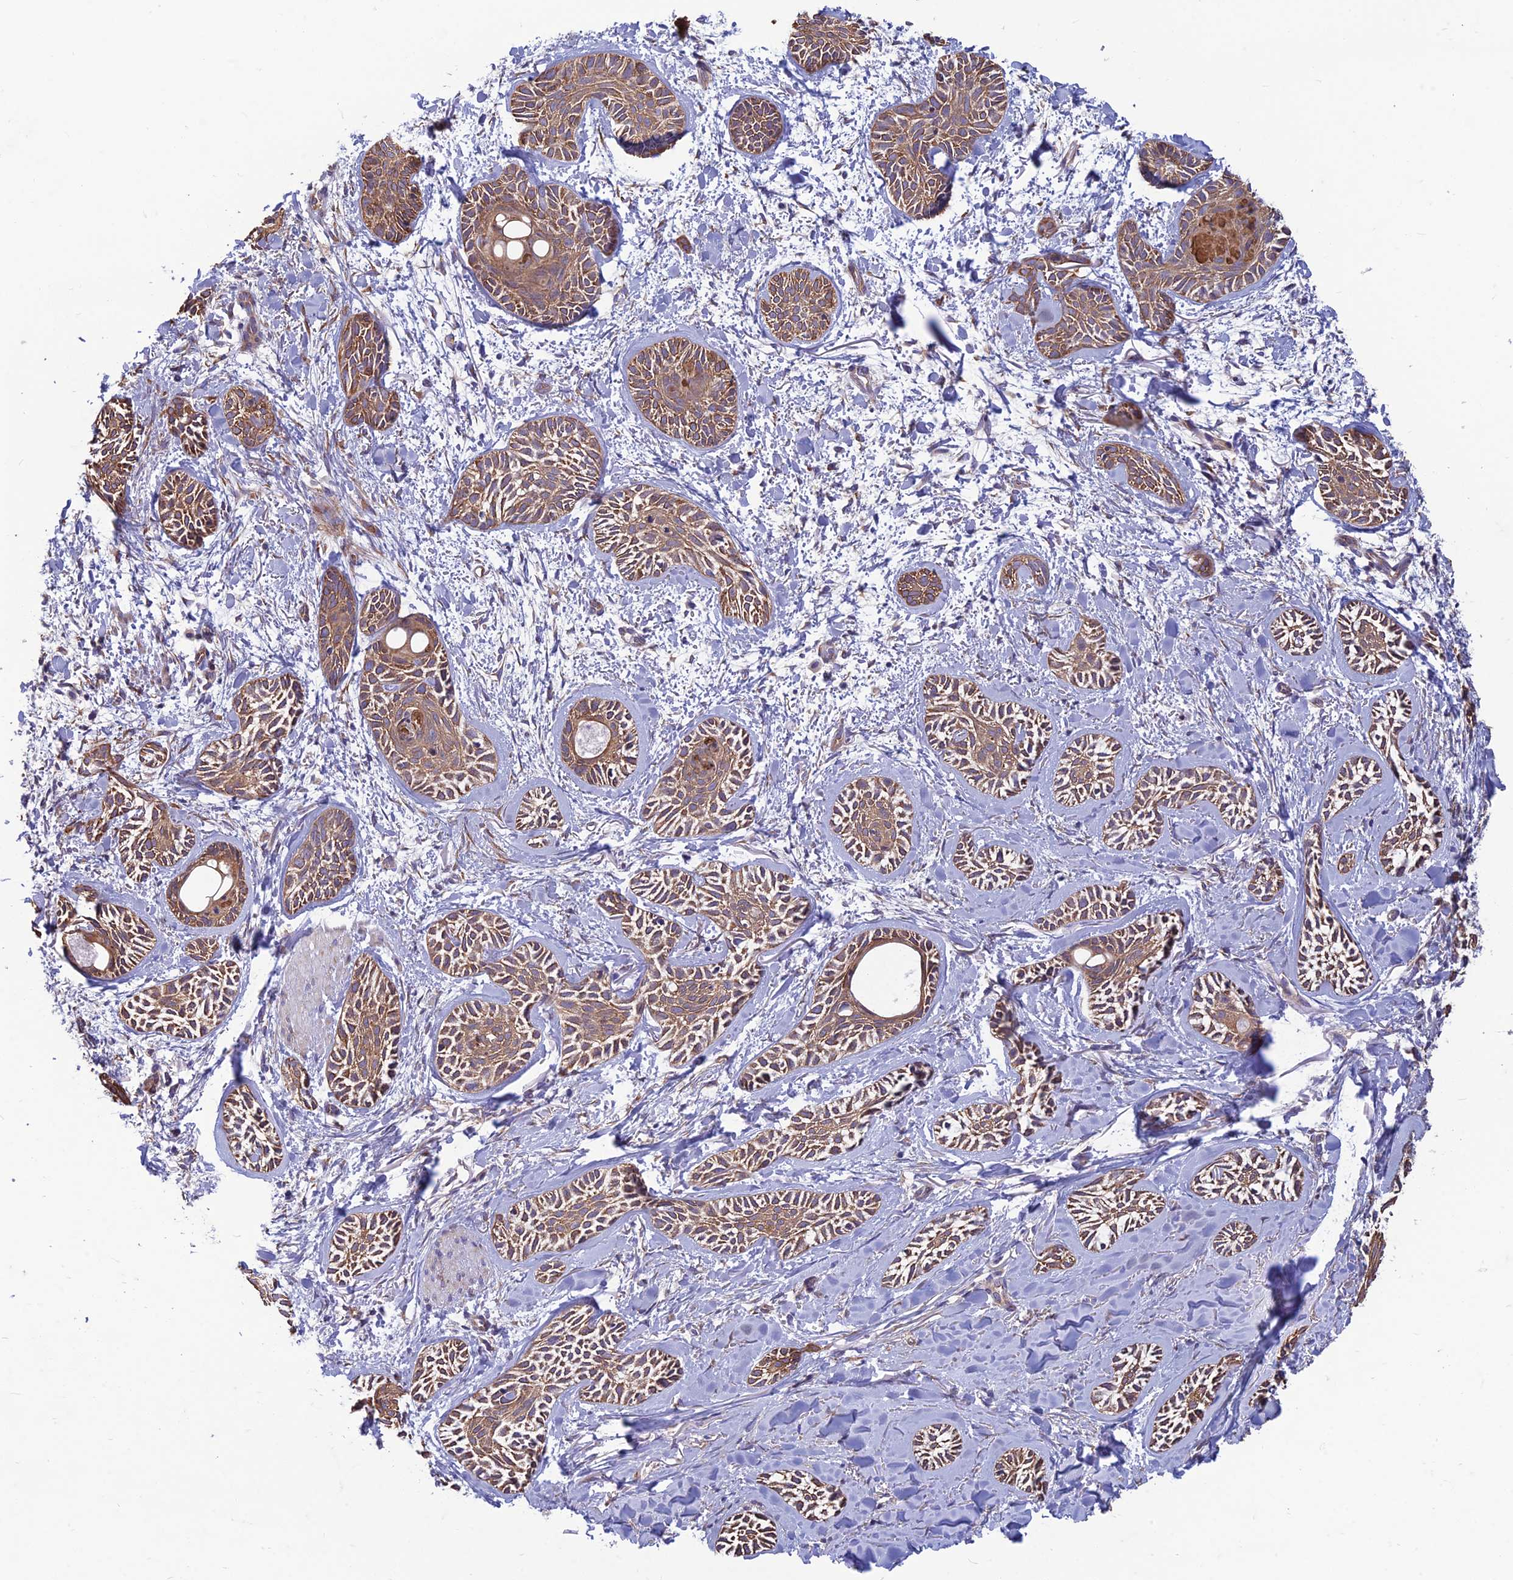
{"staining": {"intensity": "moderate", "quantity": ">75%", "location": "cytoplasmic/membranous"}, "tissue": "skin cancer", "cell_type": "Tumor cells", "image_type": "cancer", "snomed": [{"axis": "morphology", "description": "Basal cell carcinoma"}, {"axis": "topography", "description": "Skin"}], "caption": "About >75% of tumor cells in human skin cancer (basal cell carcinoma) demonstrate moderate cytoplasmic/membranous protein positivity as visualized by brown immunohistochemical staining.", "gene": "RPL17-C18orf32", "patient": {"sex": "female", "age": 59}}